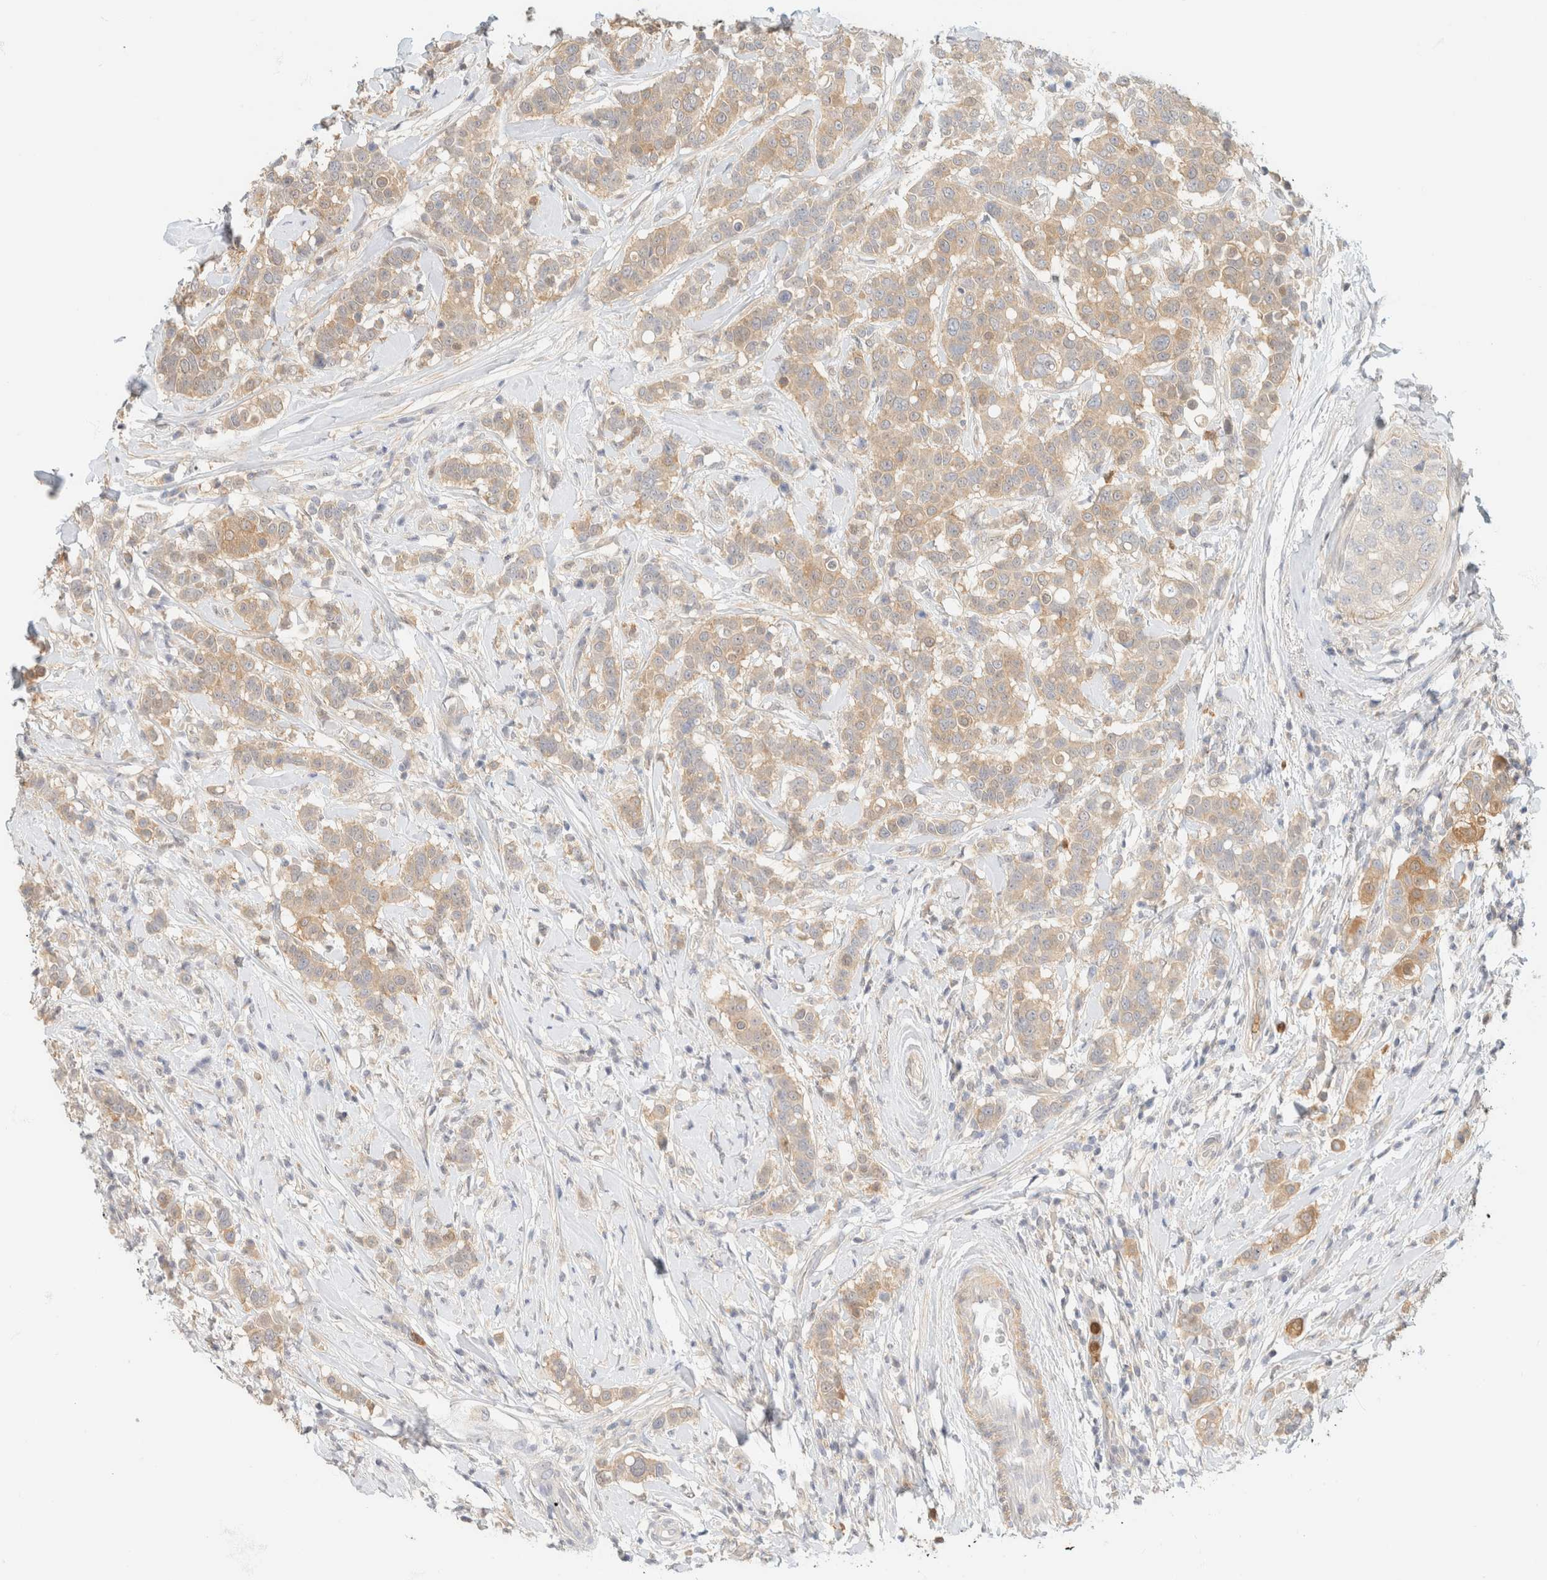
{"staining": {"intensity": "weak", "quantity": ">75%", "location": "cytoplasmic/membranous"}, "tissue": "breast cancer", "cell_type": "Tumor cells", "image_type": "cancer", "snomed": [{"axis": "morphology", "description": "Duct carcinoma"}, {"axis": "topography", "description": "Breast"}], "caption": "Tumor cells show weak cytoplasmic/membranous staining in about >75% of cells in breast infiltrating ductal carcinoma.", "gene": "GPI", "patient": {"sex": "female", "age": 27}}